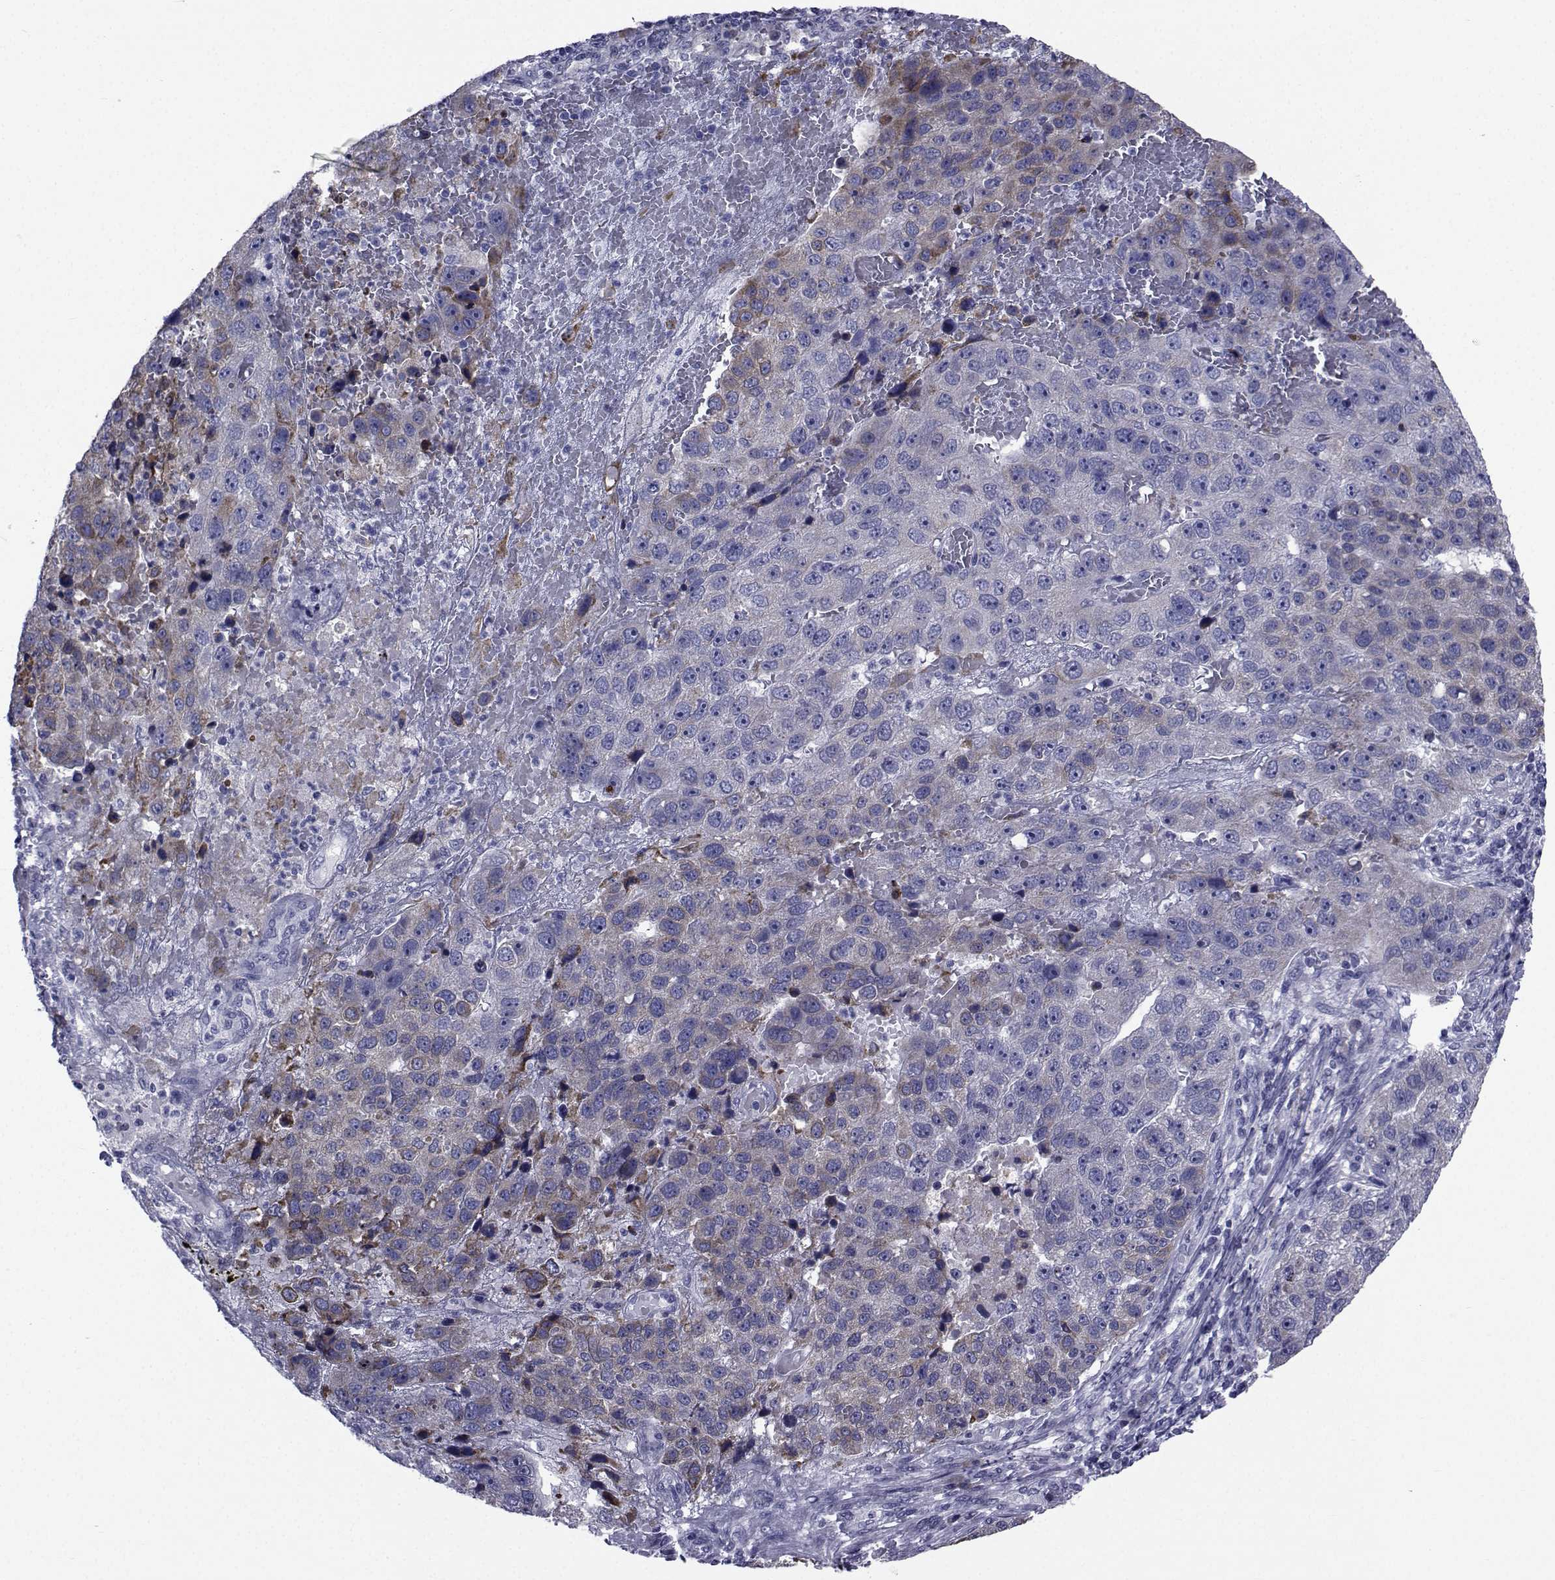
{"staining": {"intensity": "moderate", "quantity": "<25%", "location": "cytoplasmic/membranous"}, "tissue": "pancreatic cancer", "cell_type": "Tumor cells", "image_type": "cancer", "snomed": [{"axis": "morphology", "description": "Adenocarcinoma, NOS"}, {"axis": "topography", "description": "Pancreas"}], "caption": "Immunohistochemical staining of human adenocarcinoma (pancreatic) exhibits low levels of moderate cytoplasmic/membranous protein expression in approximately <25% of tumor cells. (IHC, brightfield microscopy, high magnification).", "gene": "ROPN1", "patient": {"sex": "female", "age": 61}}